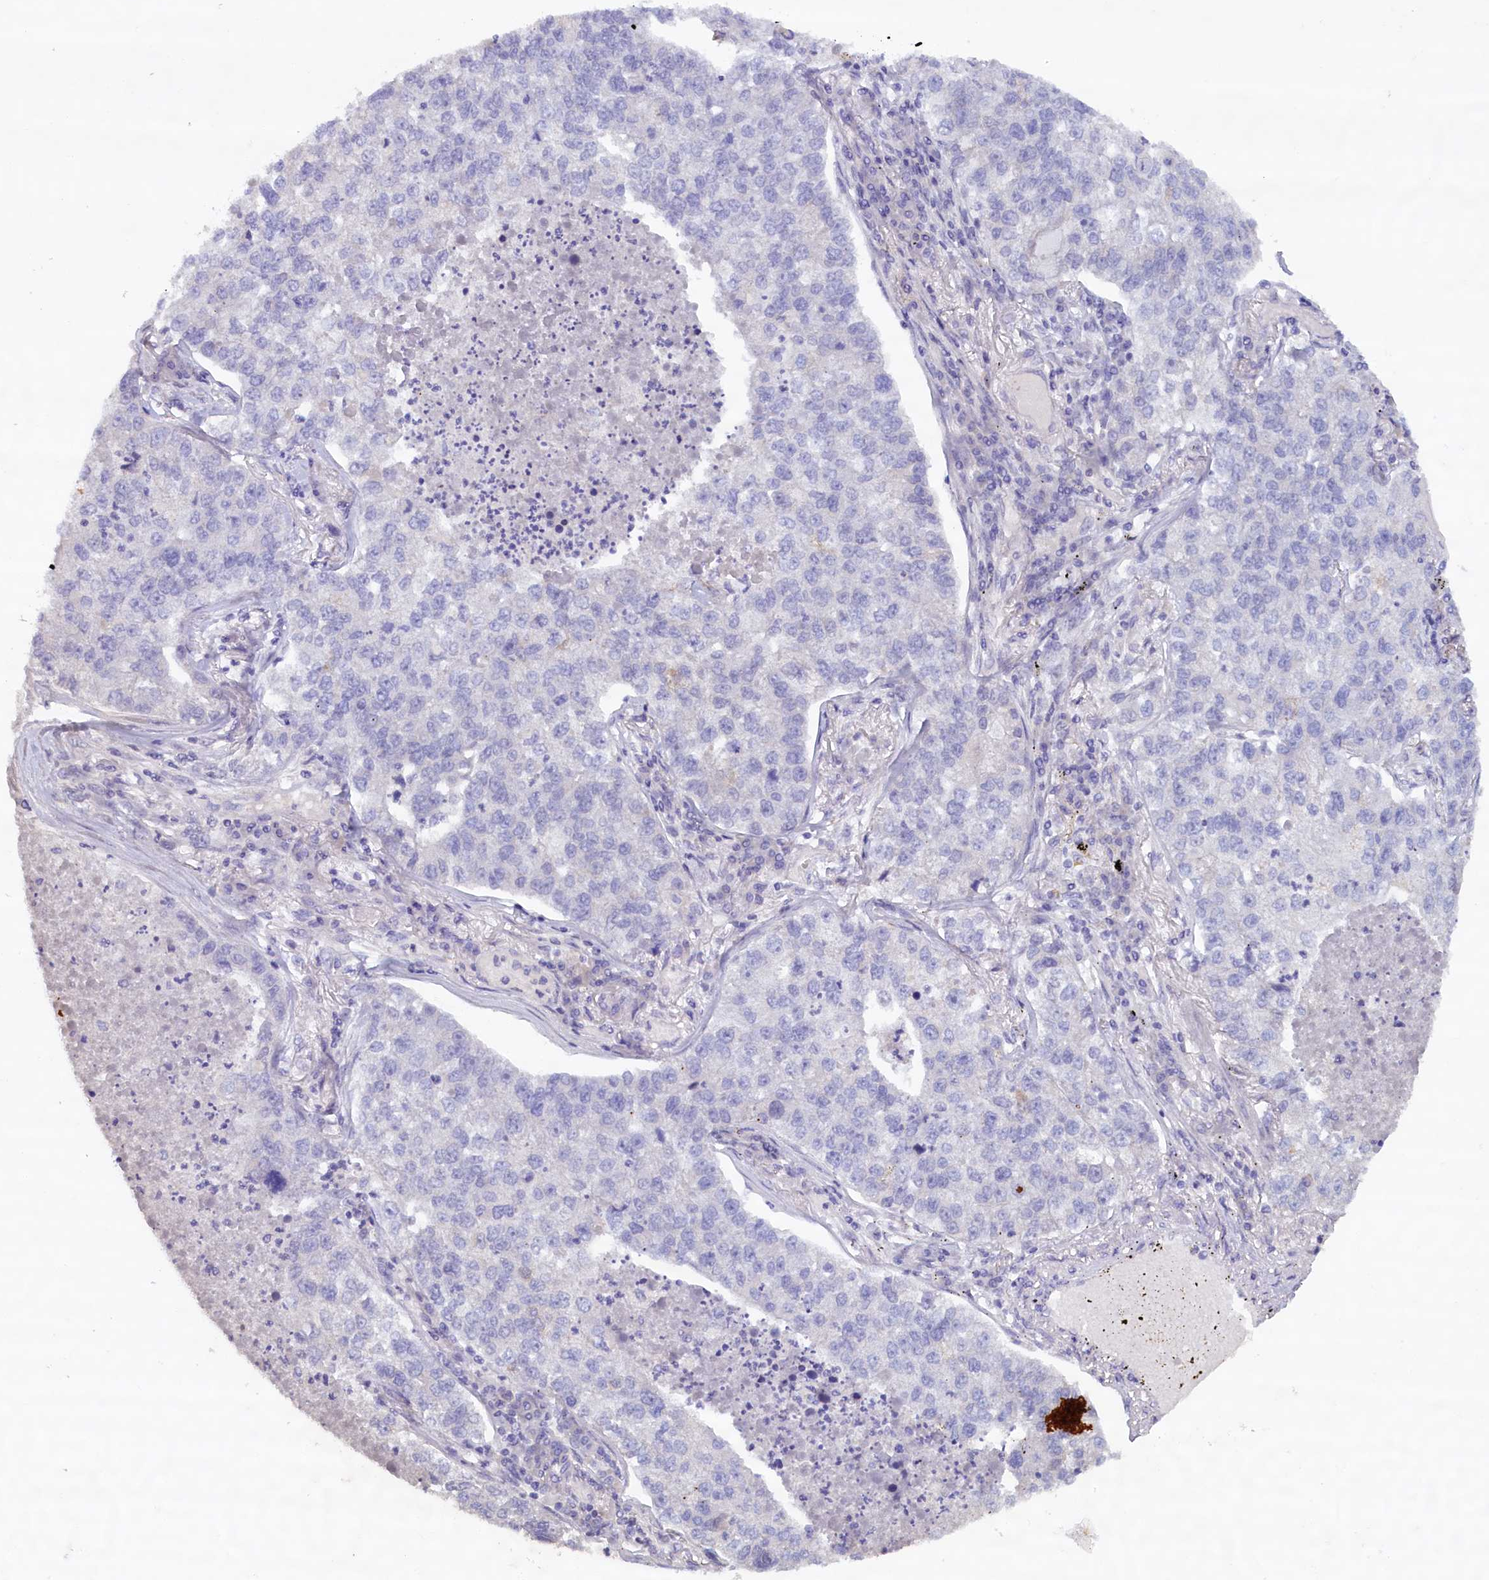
{"staining": {"intensity": "negative", "quantity": "none", "location": "none"}, "tissue": "lung cancer", "cell_type": "Tumor cells", "image_type": "cancer", "snomed": [{"axis": "morphology", "description": "Adenocarcinoma, NOS"}, {"axis": "topography", "description": "Lung"}], "caption": "This is an IHC micrograph of lung cancer. There is no staining in tumor cells.", "gene": "ZSWIM4", "patient": {"sex": "male", "age": 49}}